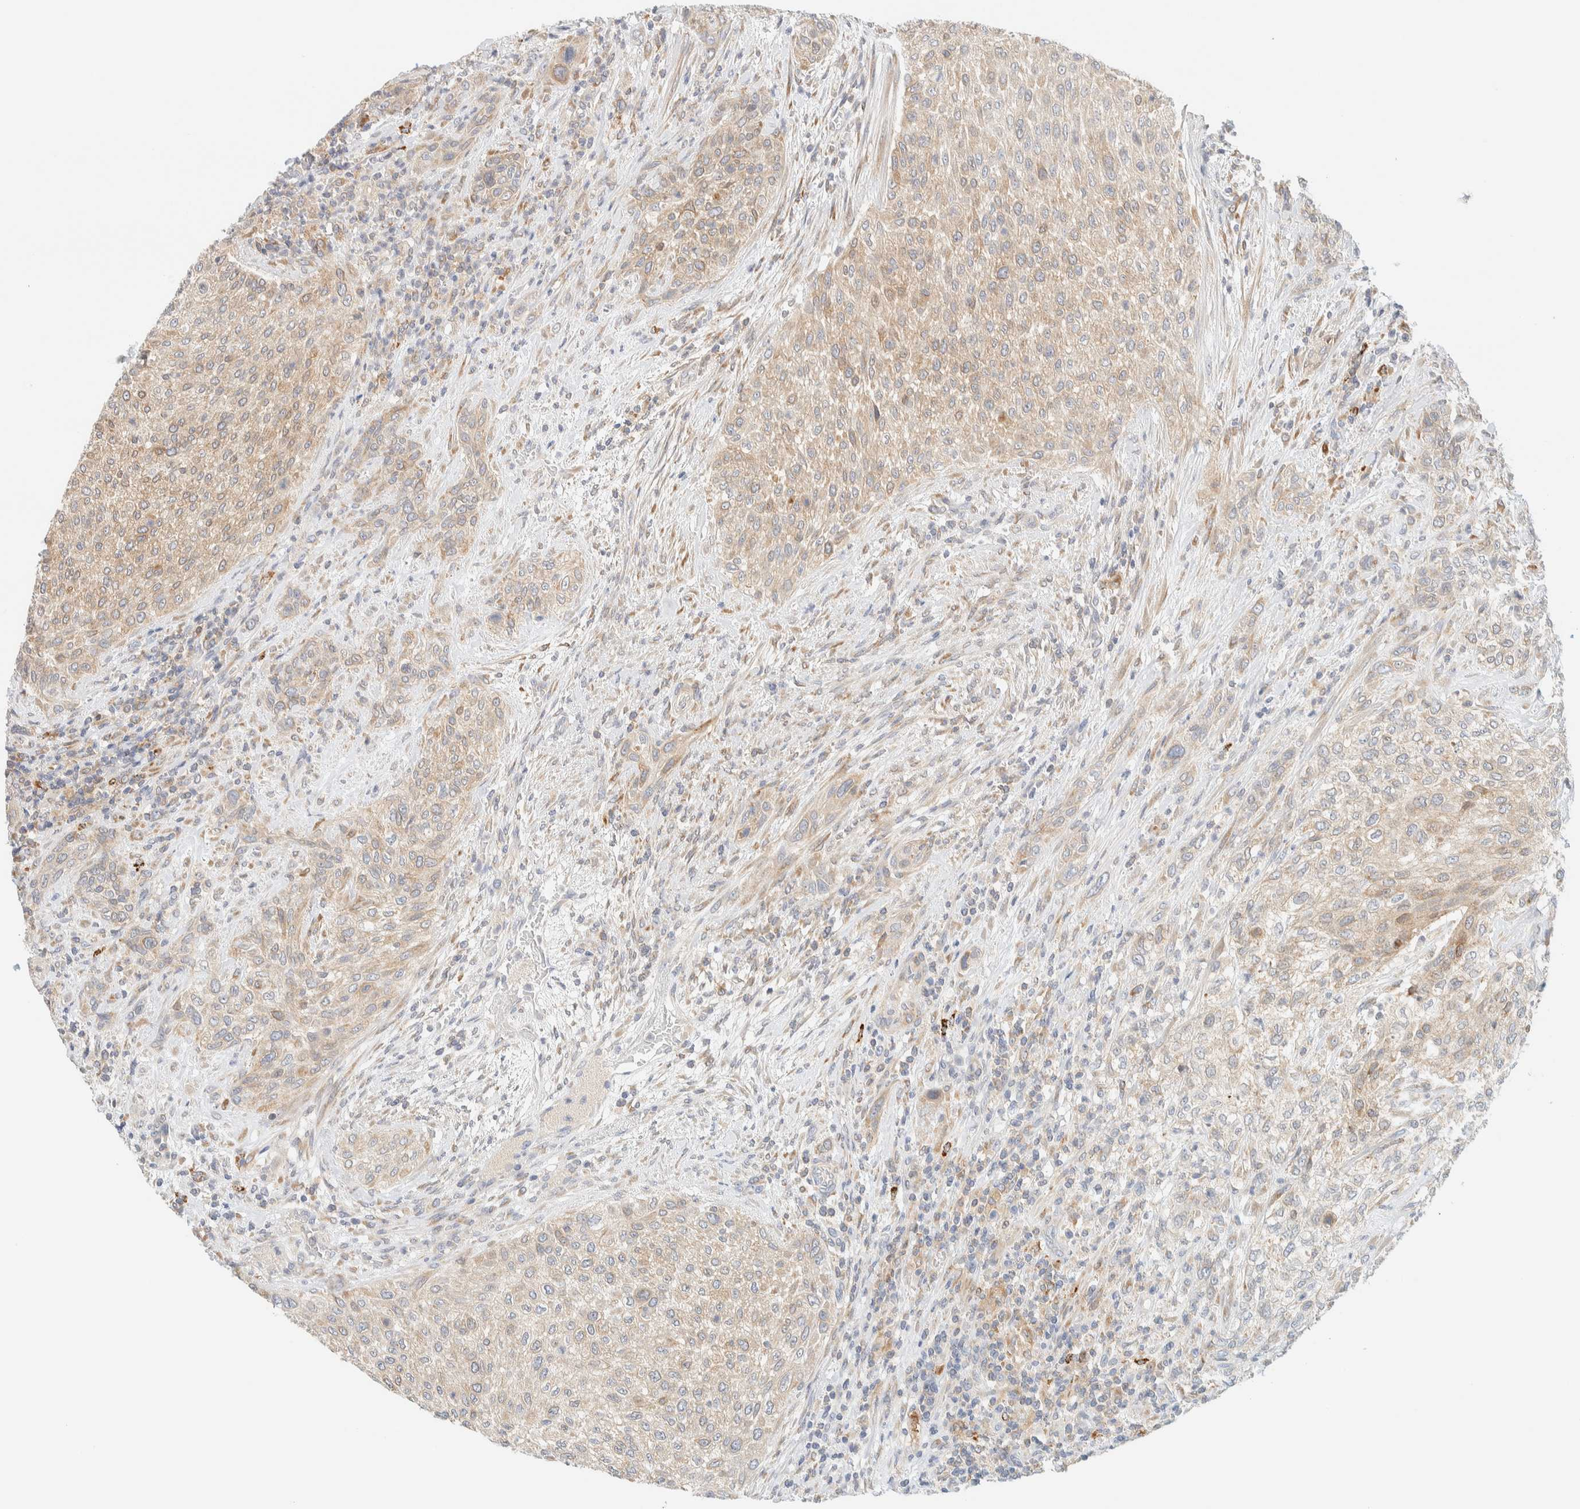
{"staining": {"intensity": "weak", "quantity": ">75%", "location": "cytoplasmic/membranous"}, "tissue": "urothelial cancer", "cell_type": "Tumor cells", "image_type": "cancer", "snomed": [{"axis": "morphology", "description": "Urothelial carcinoma, Low grade"}, {"axis": "morphology", "description": "Urothelial carcinoma, High grade"}, {"axis": "topography", "description": "Urinary bladder"}], "caption": "High-grade urothelial carcinoma stained with DAB (3,3'-diaminobenzidine) immunohistochemistry (IHC) exhibits low levels of weak cytoplasmic/membranous positivity in about >75% of tumor cells. (Brightfield microscopy of DAB IHC at high magnification).", "gene": "NT5C", "patient": {"sex": "male", "age": 35}}